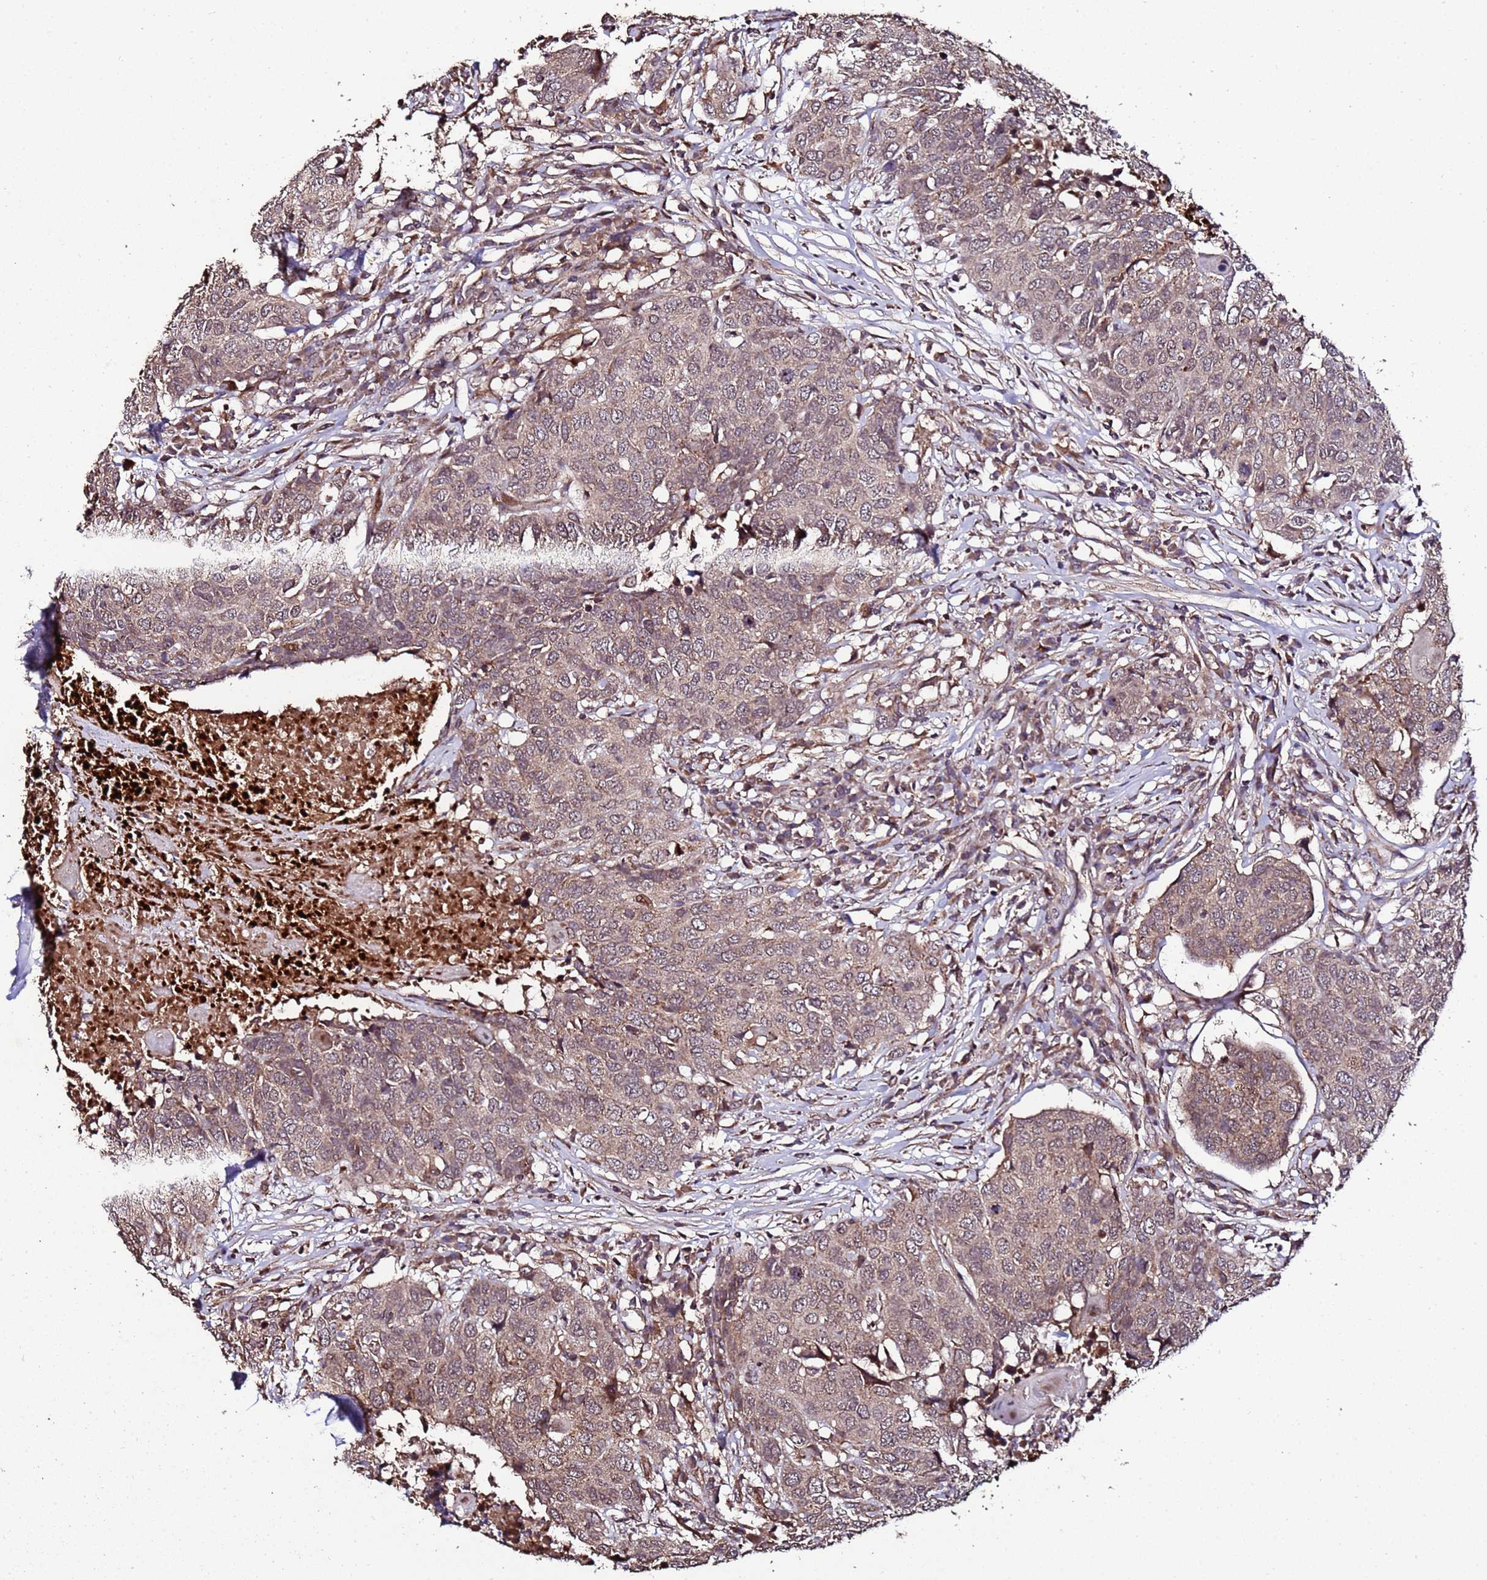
{"staining": {"intensity": "moderate", "quantity": ">75%", "location": "cytoplasmic/membranous"}, "tissue": "head and neck cancer", "cell_type": "Tumor cells", "image_type": "cancer", "snomed": [{"axis": "morphology", "description": "Squamous cell carcinoma, NOS"}, {"axis": "topography", "description": "Head-Neck"}], "caption": "About >75% of tumor cells in head and neck squamous cell carcinoma exhibit moderate cytoplasmic/membranous protein positivity as visualized by brown immunohistochemical staining.", "gene": "PRODH", "patient": {"sex": "male", "age": 66}}